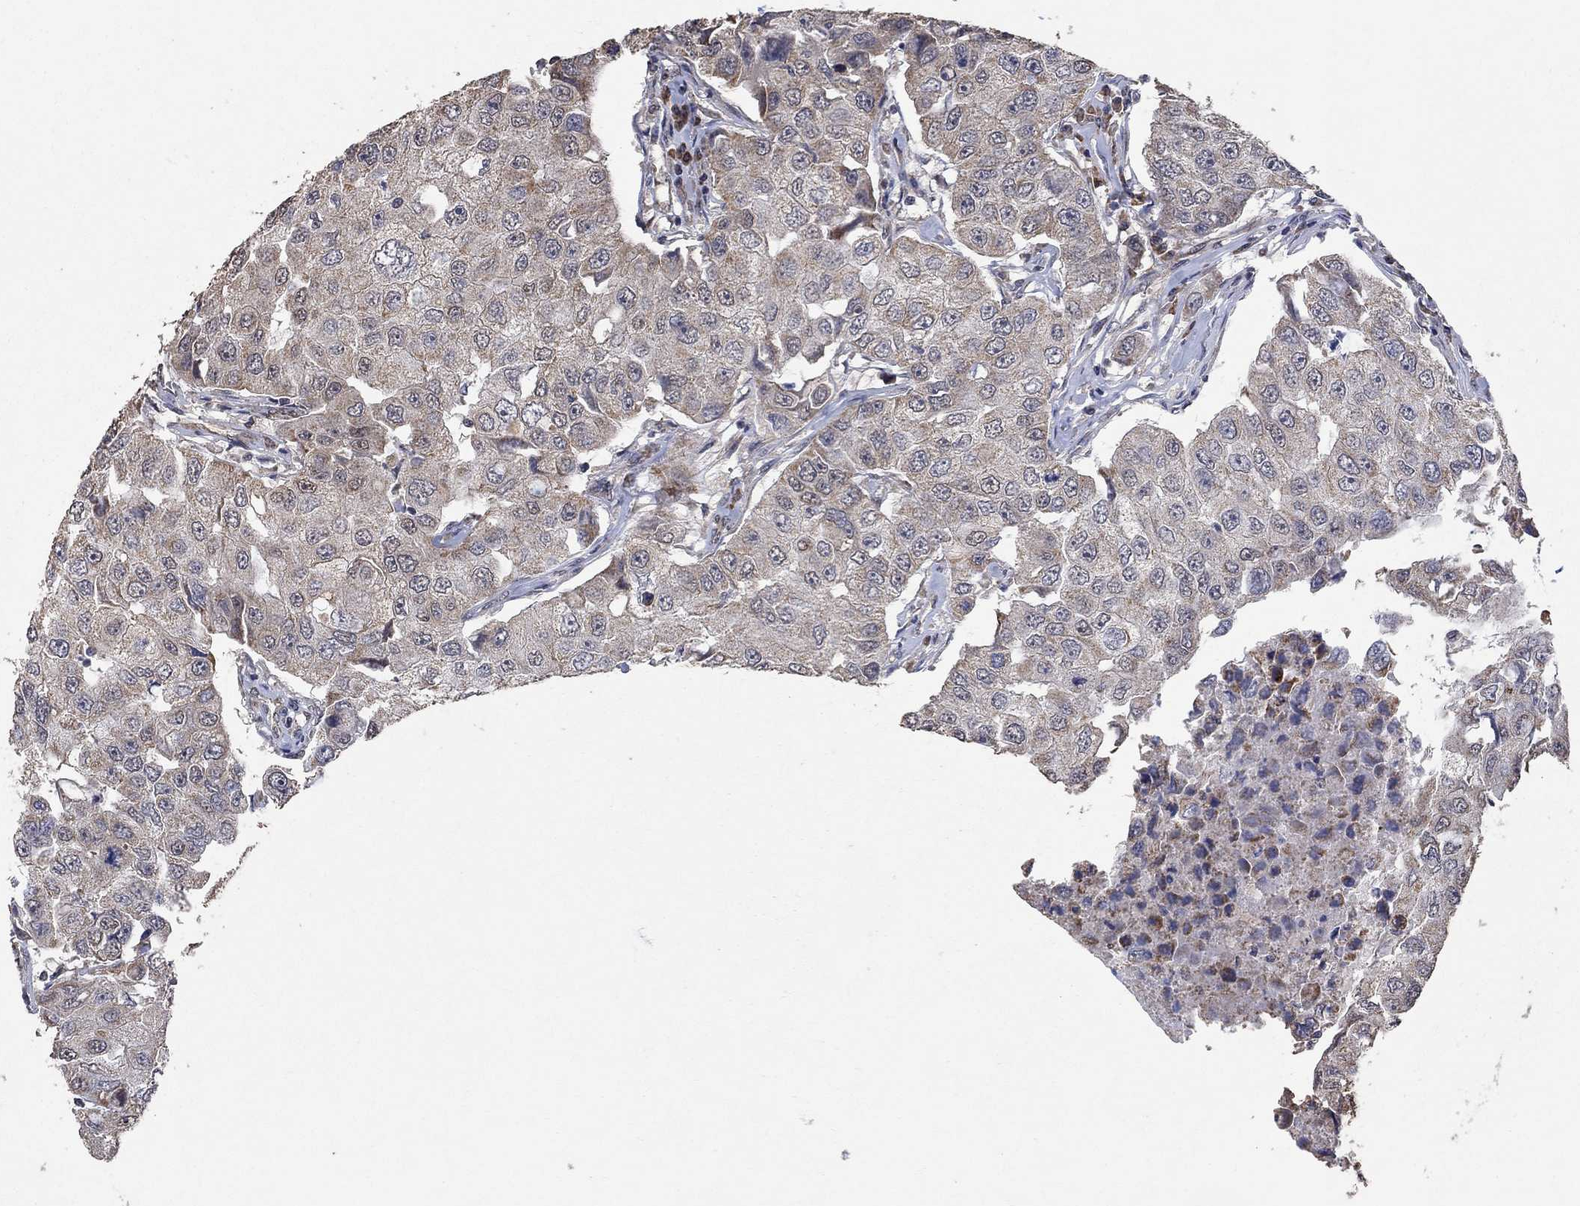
{"staining": {"intensity": "moderate", "quantity": "25%-75%", "location": "cytoplasmic/membranous"}, "tissue": "breast cancer", "cell_type": "Tumor cells", "image_type": "cancer", "snomed": [{"axis": "morphology", "description": "Duct carcinoma"}, {"axis": "topography", "description": "Breast"}], "caption": "A micrograph showing moderate cytoplasmic/membranous positivity in approximately 25%-75% of tumor cells in invasive ductal carcinoma (breast), as visualized by brown immunohistochemical staining.", "gene": "ANKRA2", "patient": {"sex": "female", "age": 27}}